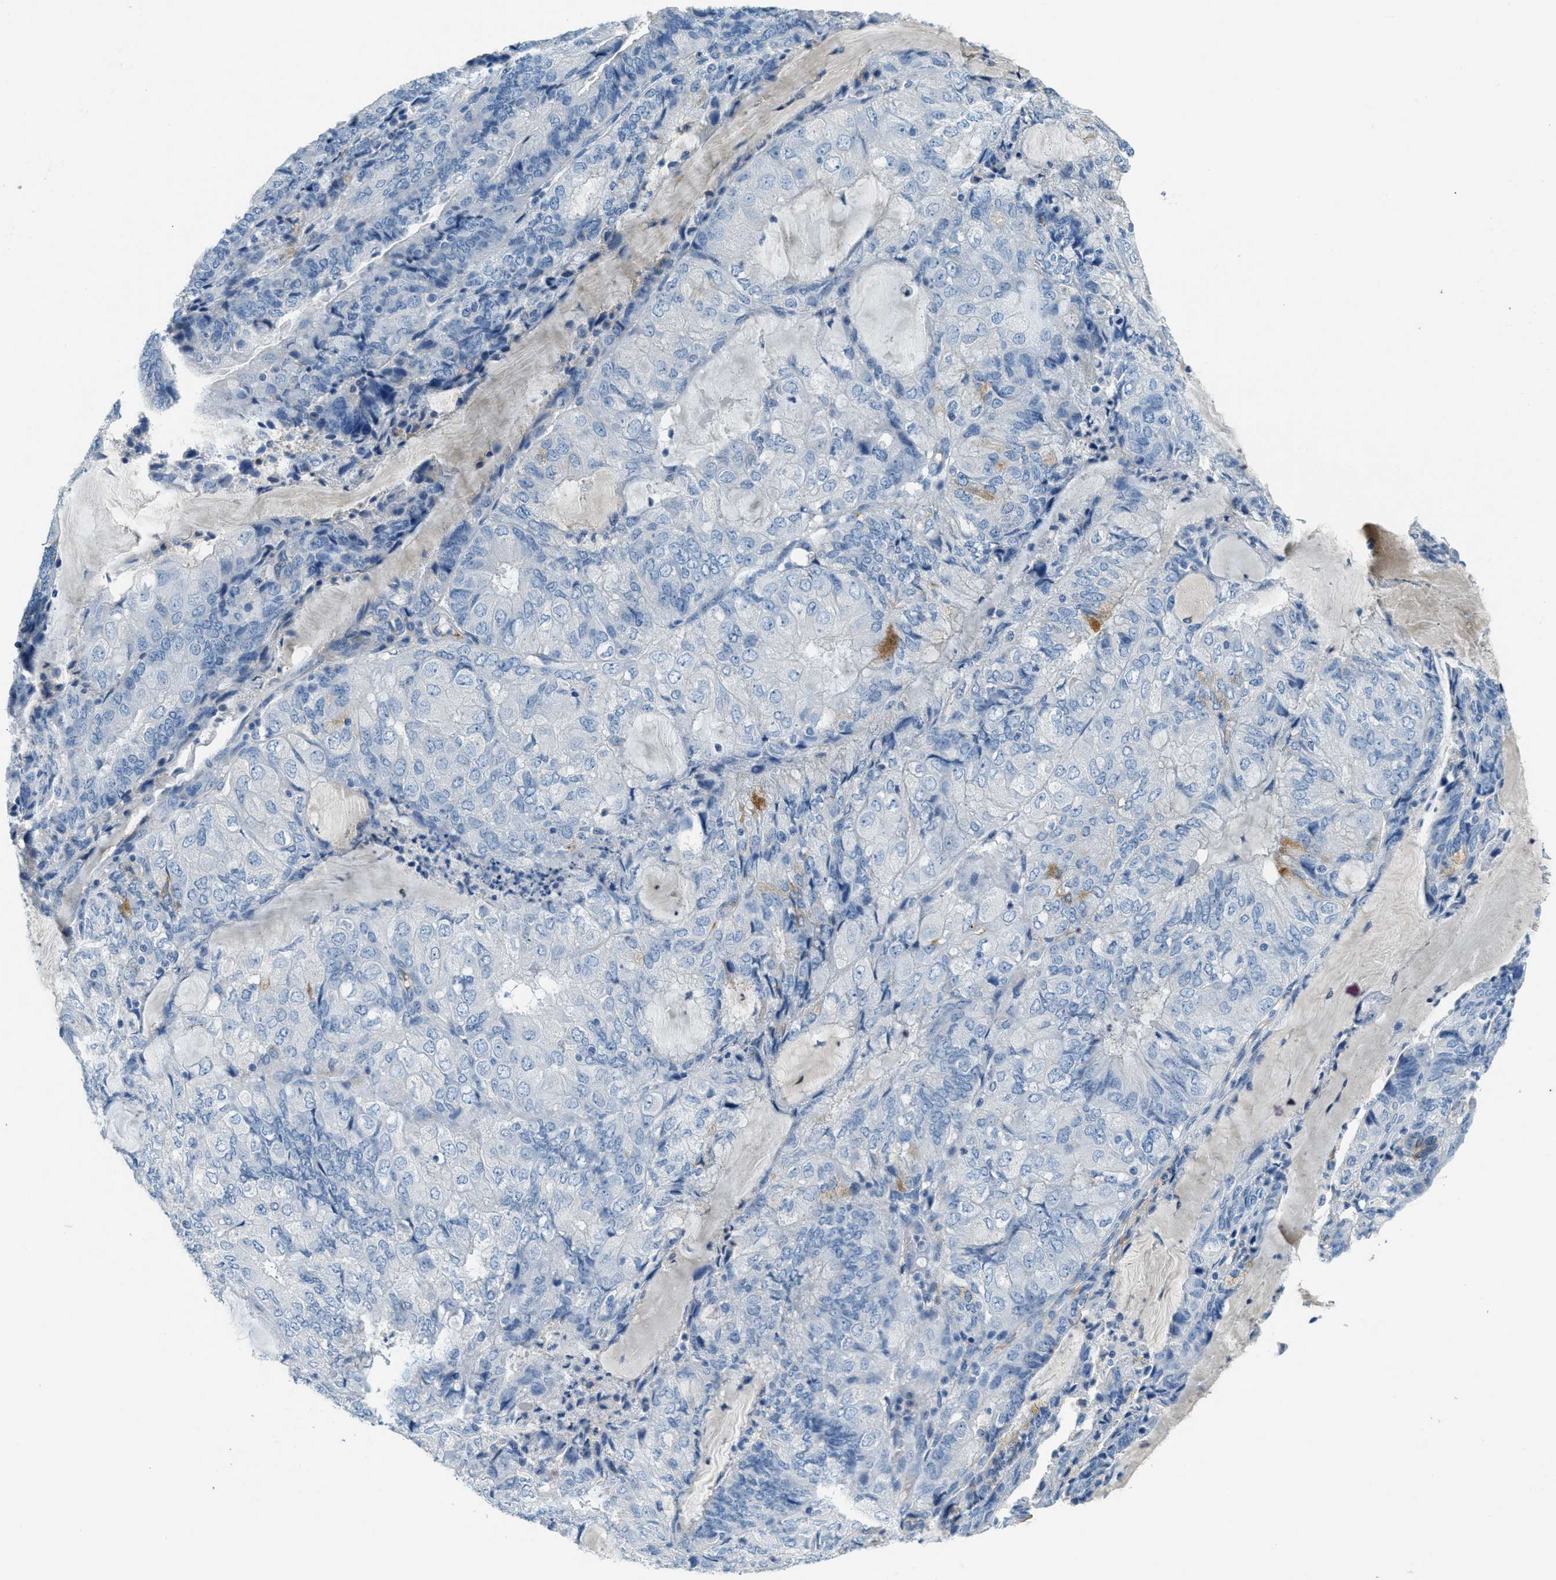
{"staining": {"intensity": "negative", "quantity": "none", "location": "none"}, "tissue": "endometrial cancer", "cell_type": "Tumor cells", "image_type": "cancer", "snomed": [{"axis": "morphology", "description": "Adenocarcinoma, NOS"}, {"axis": "topography", "description": "Endometrium"}], "caption": "Human adenocarcinoma (endometrial) stained for a protein using IHC demonstrates no positivity in tumor cells.", "gene": "A2M", "patient": {"sex": "female", "age": 81}}